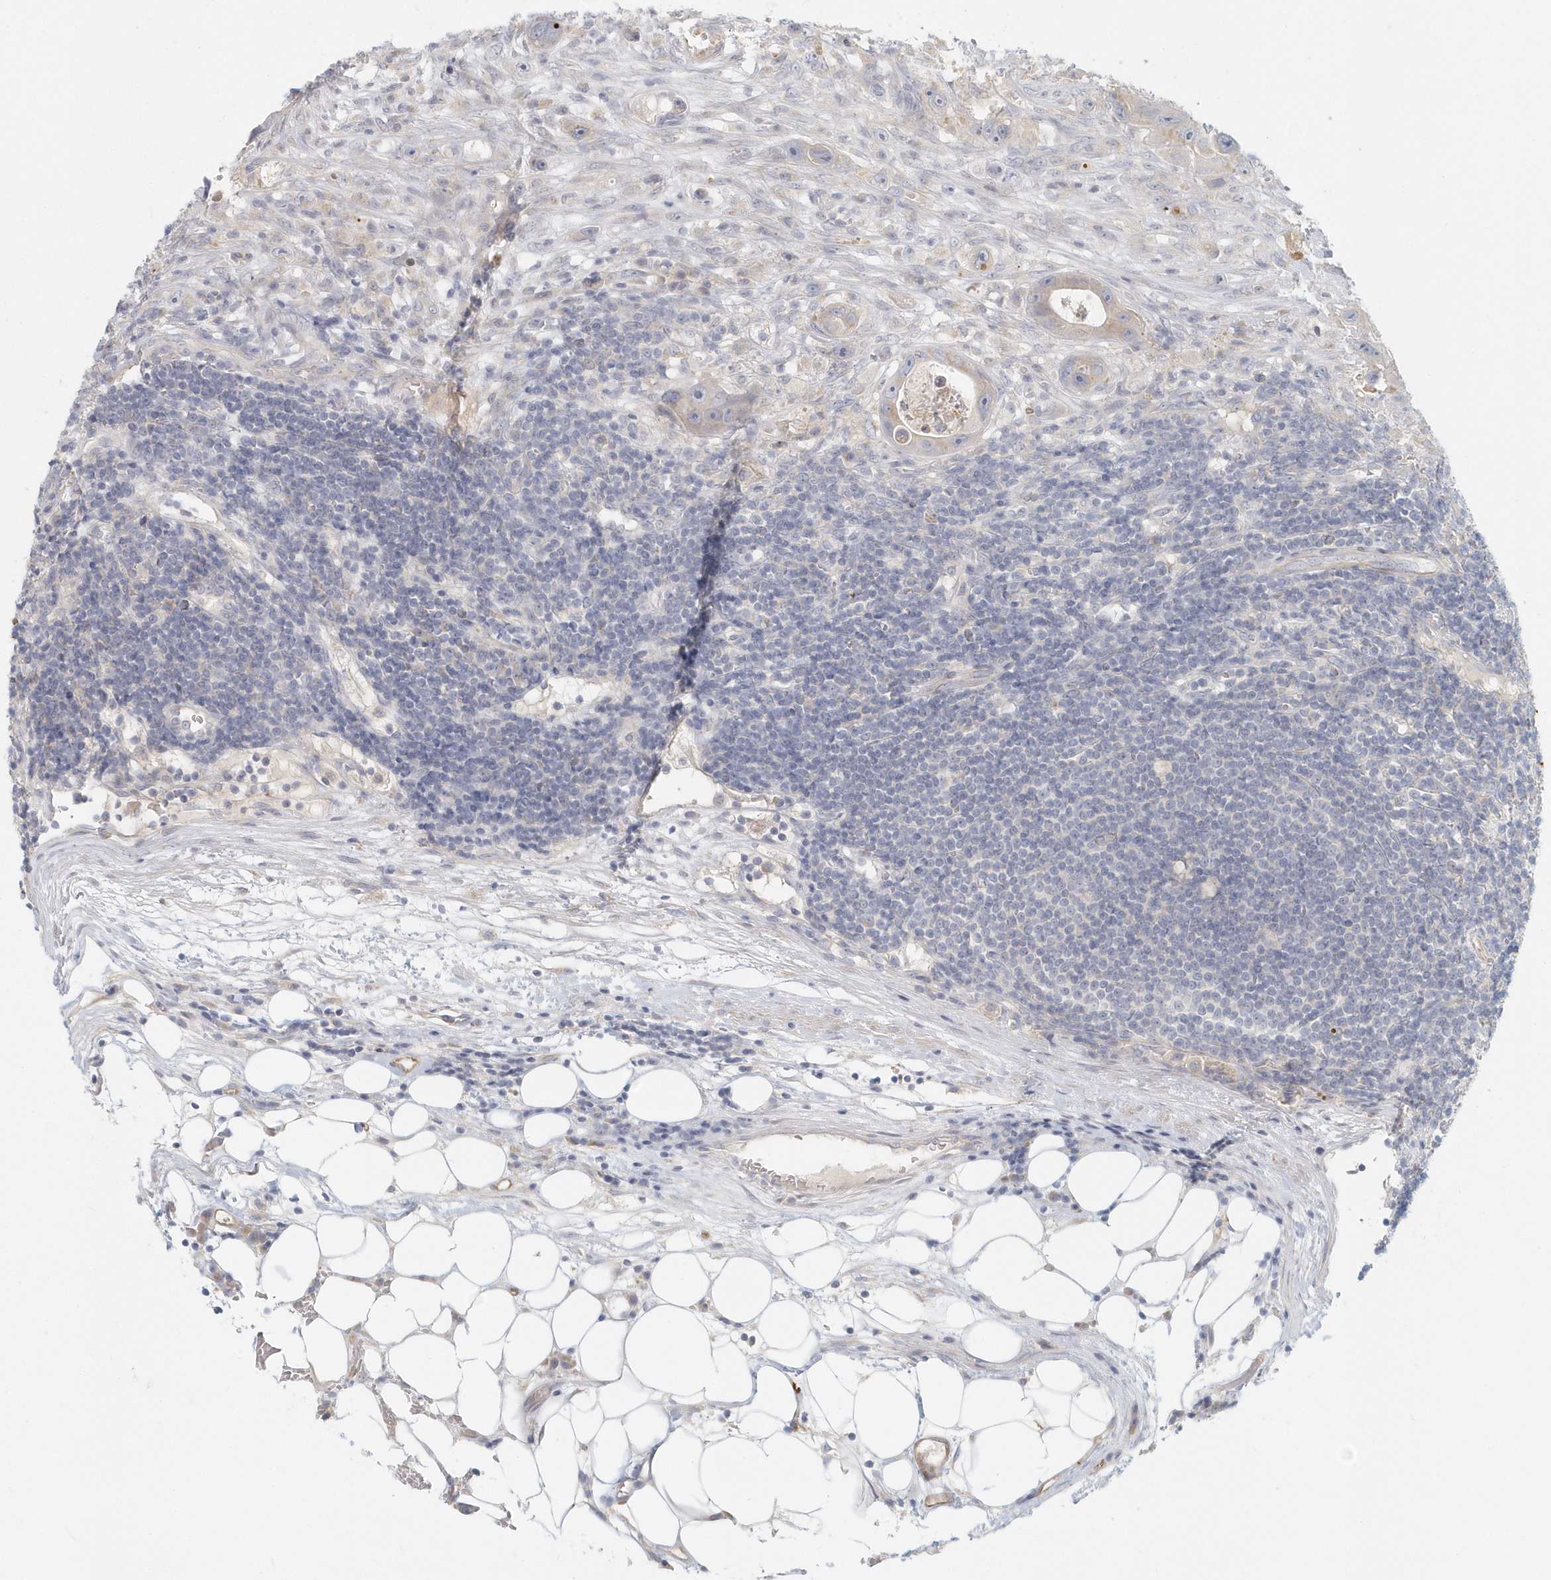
{"staining": {"intensity": "weak", "quantity": "<25%", "location": "cytoplasmic/membranous"}, "tissue": "colorectal cancer", "cell_type": "Tumor cells", "image_type": "cancer", "snomed": [{"axis": "morphology", "description": "Adenocarcinoma, NOS"}, {"axis": "topography", "description": "Colon"}], "caption": "An image of colorectal cancer stained for a protein displays no brown staining in tumor cells.", "gene": "NAPB", "patient": {"sex": "female", "age": 46}}